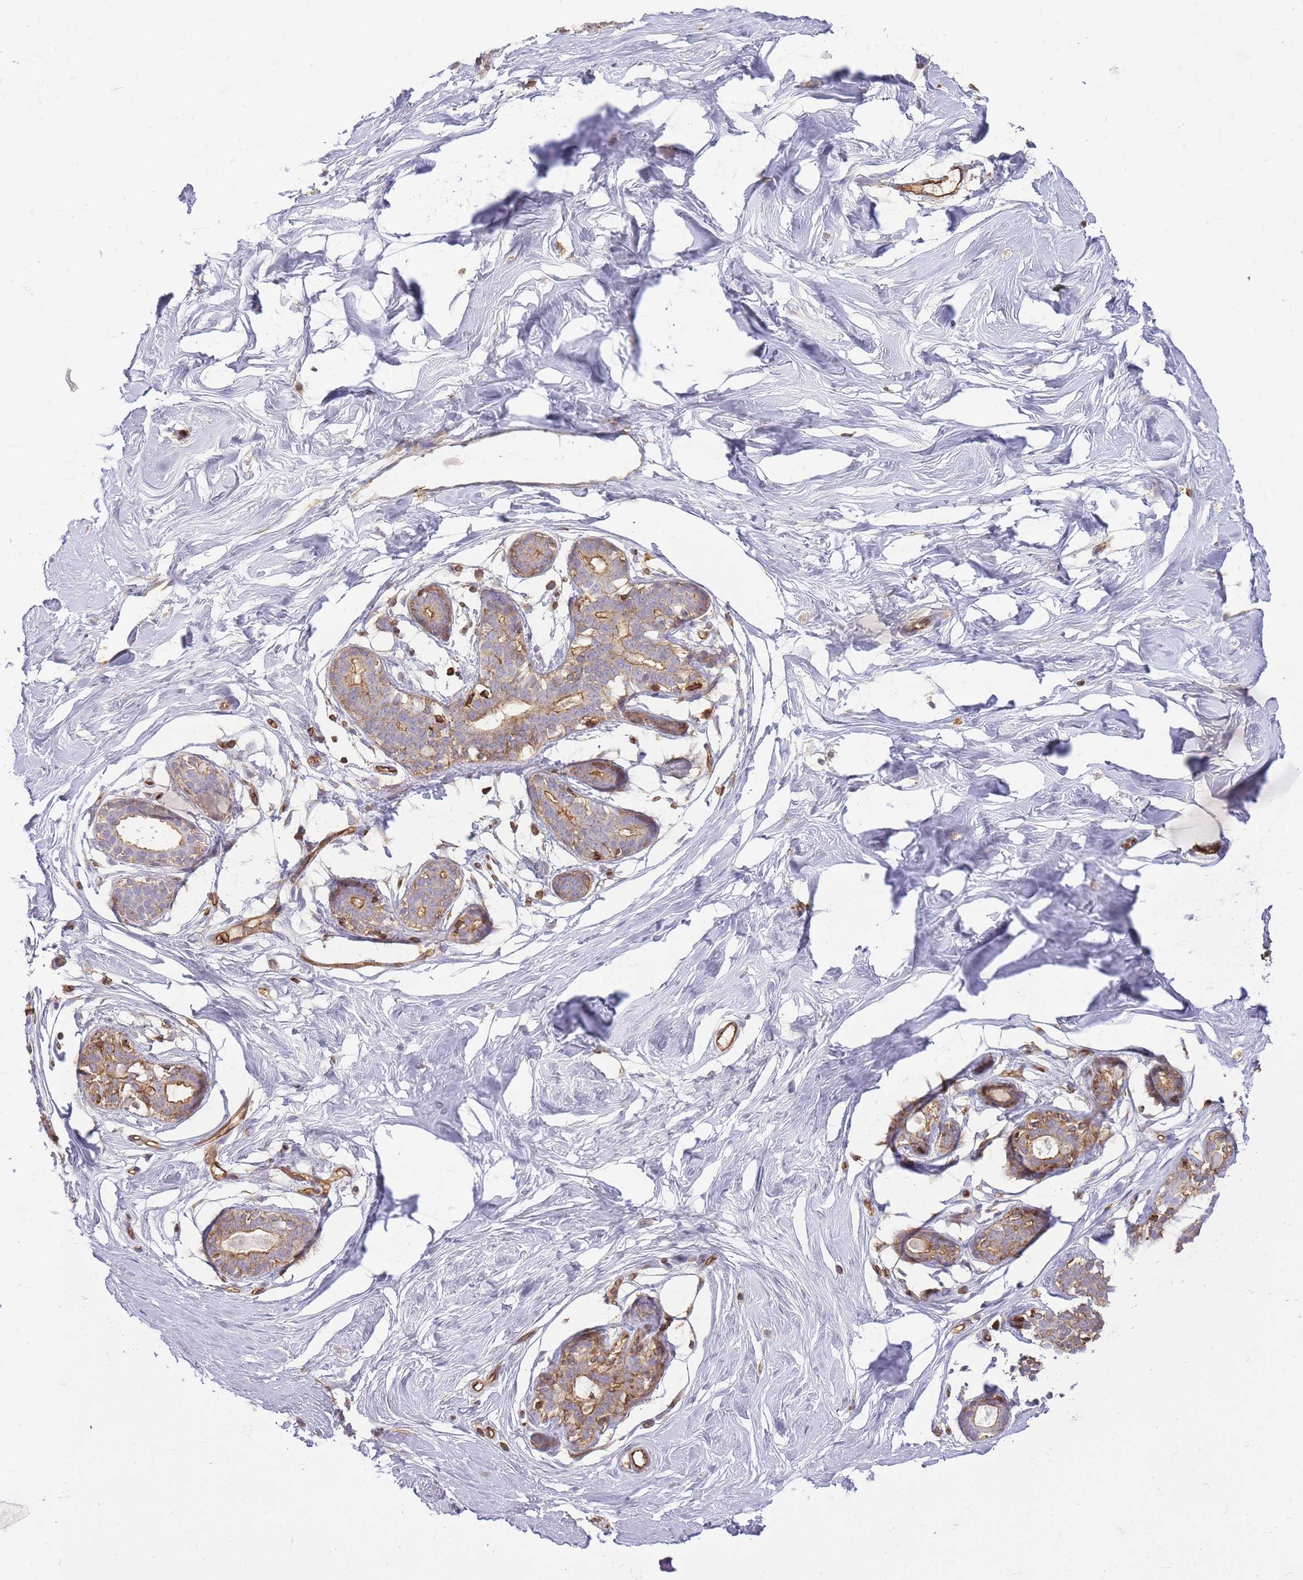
{"staining": {"intensity": "negative", "quantity": "none", "location": "none"}, "tissue": "breast", "cell_type": "Adipocytes", "image_type": "normal", "snomed": [{"axis": "morphology", "description": "Normal tissue, NOS"}, {"axis": "morphology", "description": "Adenoma, NOS"}, {"axis": "topography", "description": "Breast"}], "caption": "A histopathology image of human breast is negative for staining in adipocytes. The staining was performed using DAB to visualize the protein expression in brown, while the nuclei were stained in blue with hematoxylin (Magnification: 20x).", "gene": "MSN", "patient": {"sex": "female", "age": 23}}